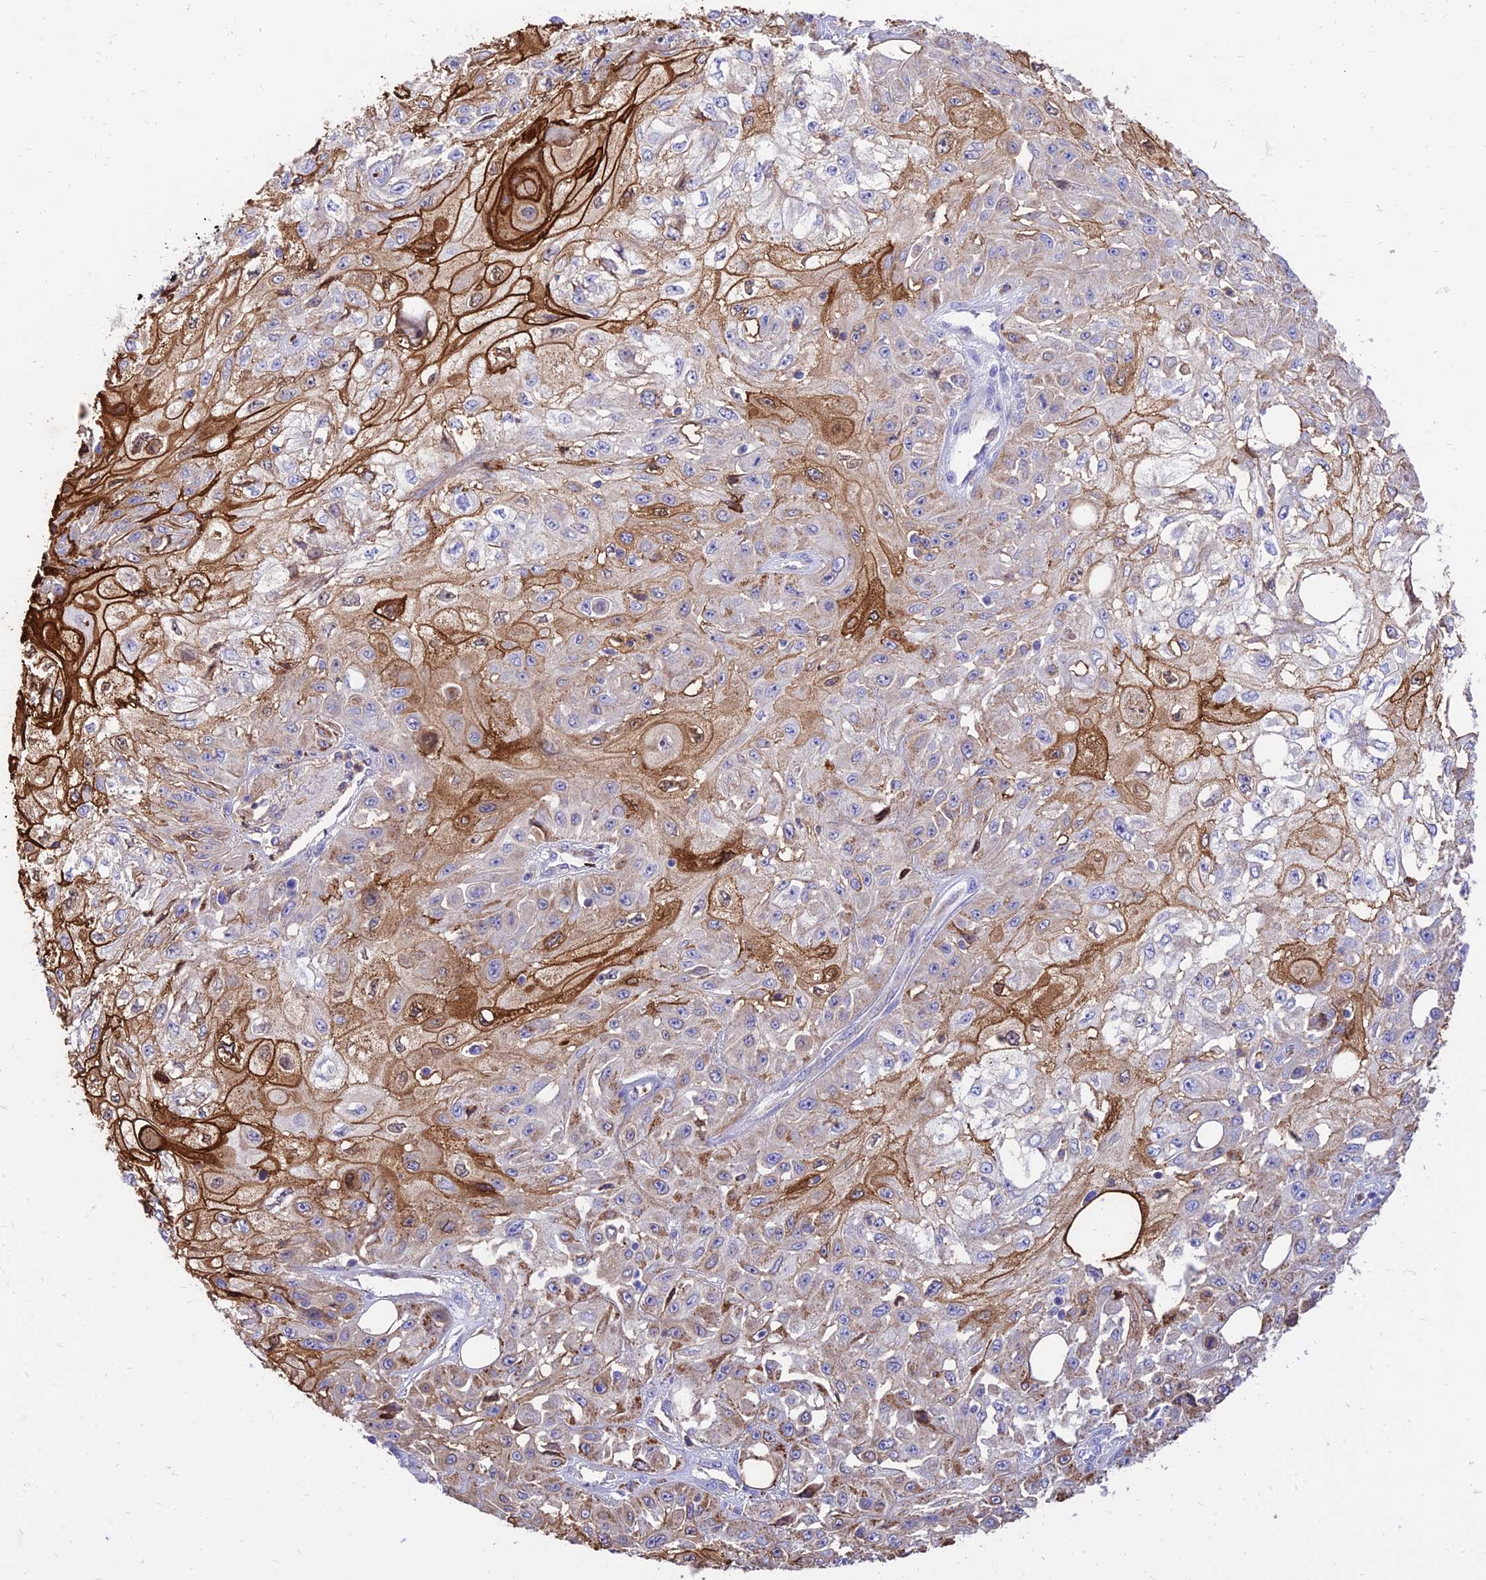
{"staining": {"intensity": "moderate", "quantity": "25%-75%", "location": "cytoplasmic/membranous"}, "tissue": "skin cancer", "cell_type": "Tumor cells", "image_type": "cancer", "snomed": [{"axis": "morphology", "description": "Squamous cell carcinoma, NOS"}, {"axis": "morphology", "description": "Squamous cell carcinoma, metastatic, NOS"}, {"axis": "topography", "description": "Skin"}, {"axis": "topography", "description": "Lymph node"}], "caption": "Human skin cancer (metastatic squamous cell carcinoma) stained for a protein (brown) reveals moderate cytoplasmic/membranous positive expression in approximately 25%-75% of tumor cells.", "gene": "SREK1IP1", "patient": {"sex": "male", "age": 75}}